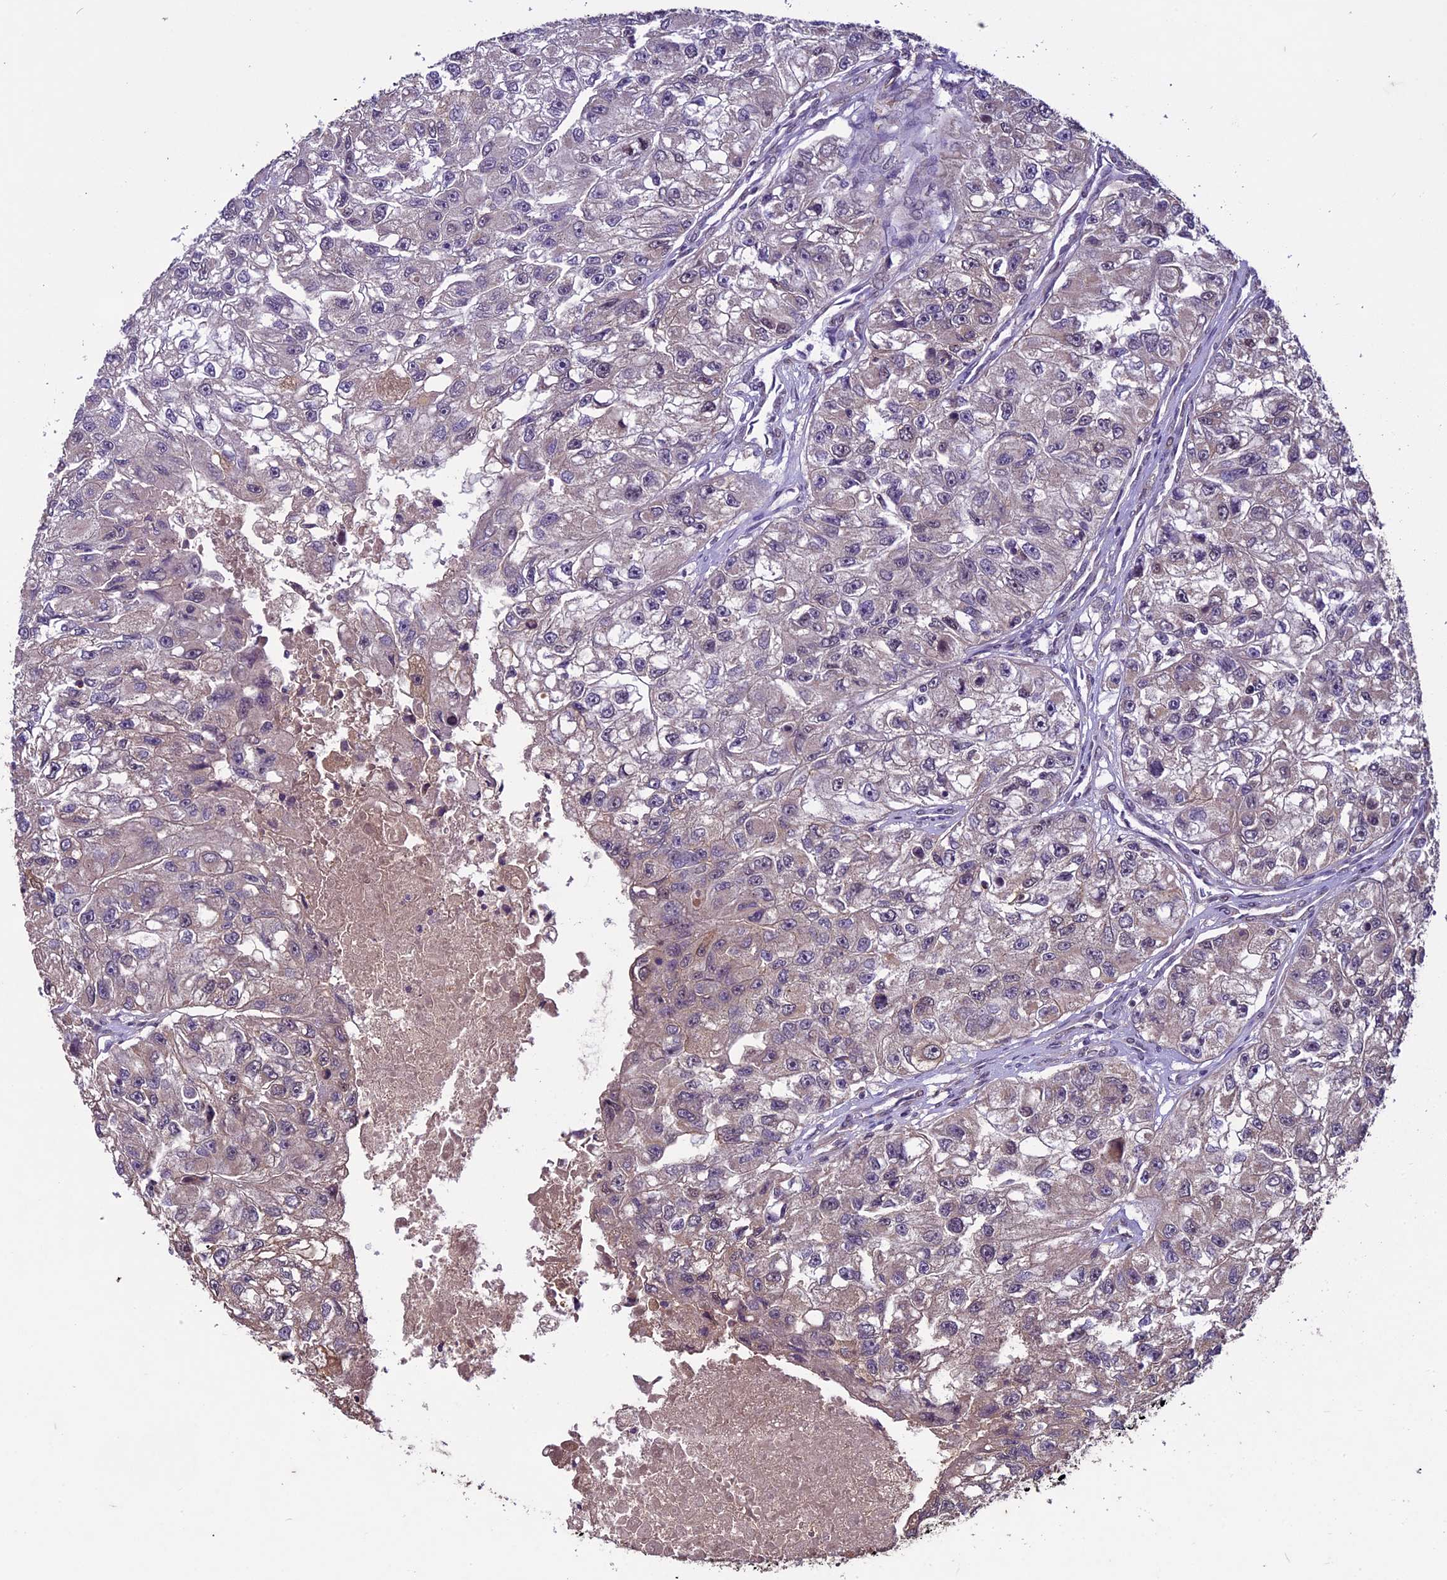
{"staining": {"intensity": "negative", "quantity": "none", "location": "none"}, "tissue": "renal cancer", "cell_type": "Tumor cells", "image_type": "cancer", "snomed": [{"axis": "morphology", "description": "Adenocarcinoma, NOS"}, {"axis": "topography", "description": "Kidney"}], "caption": "Human renal adenocarcinoma stained for a protein using immunohistochemistry (IHC) reveals no expression in tumor cells.", "gene": "C3orf70", "patient": {"sex": "male", "age": 63}}